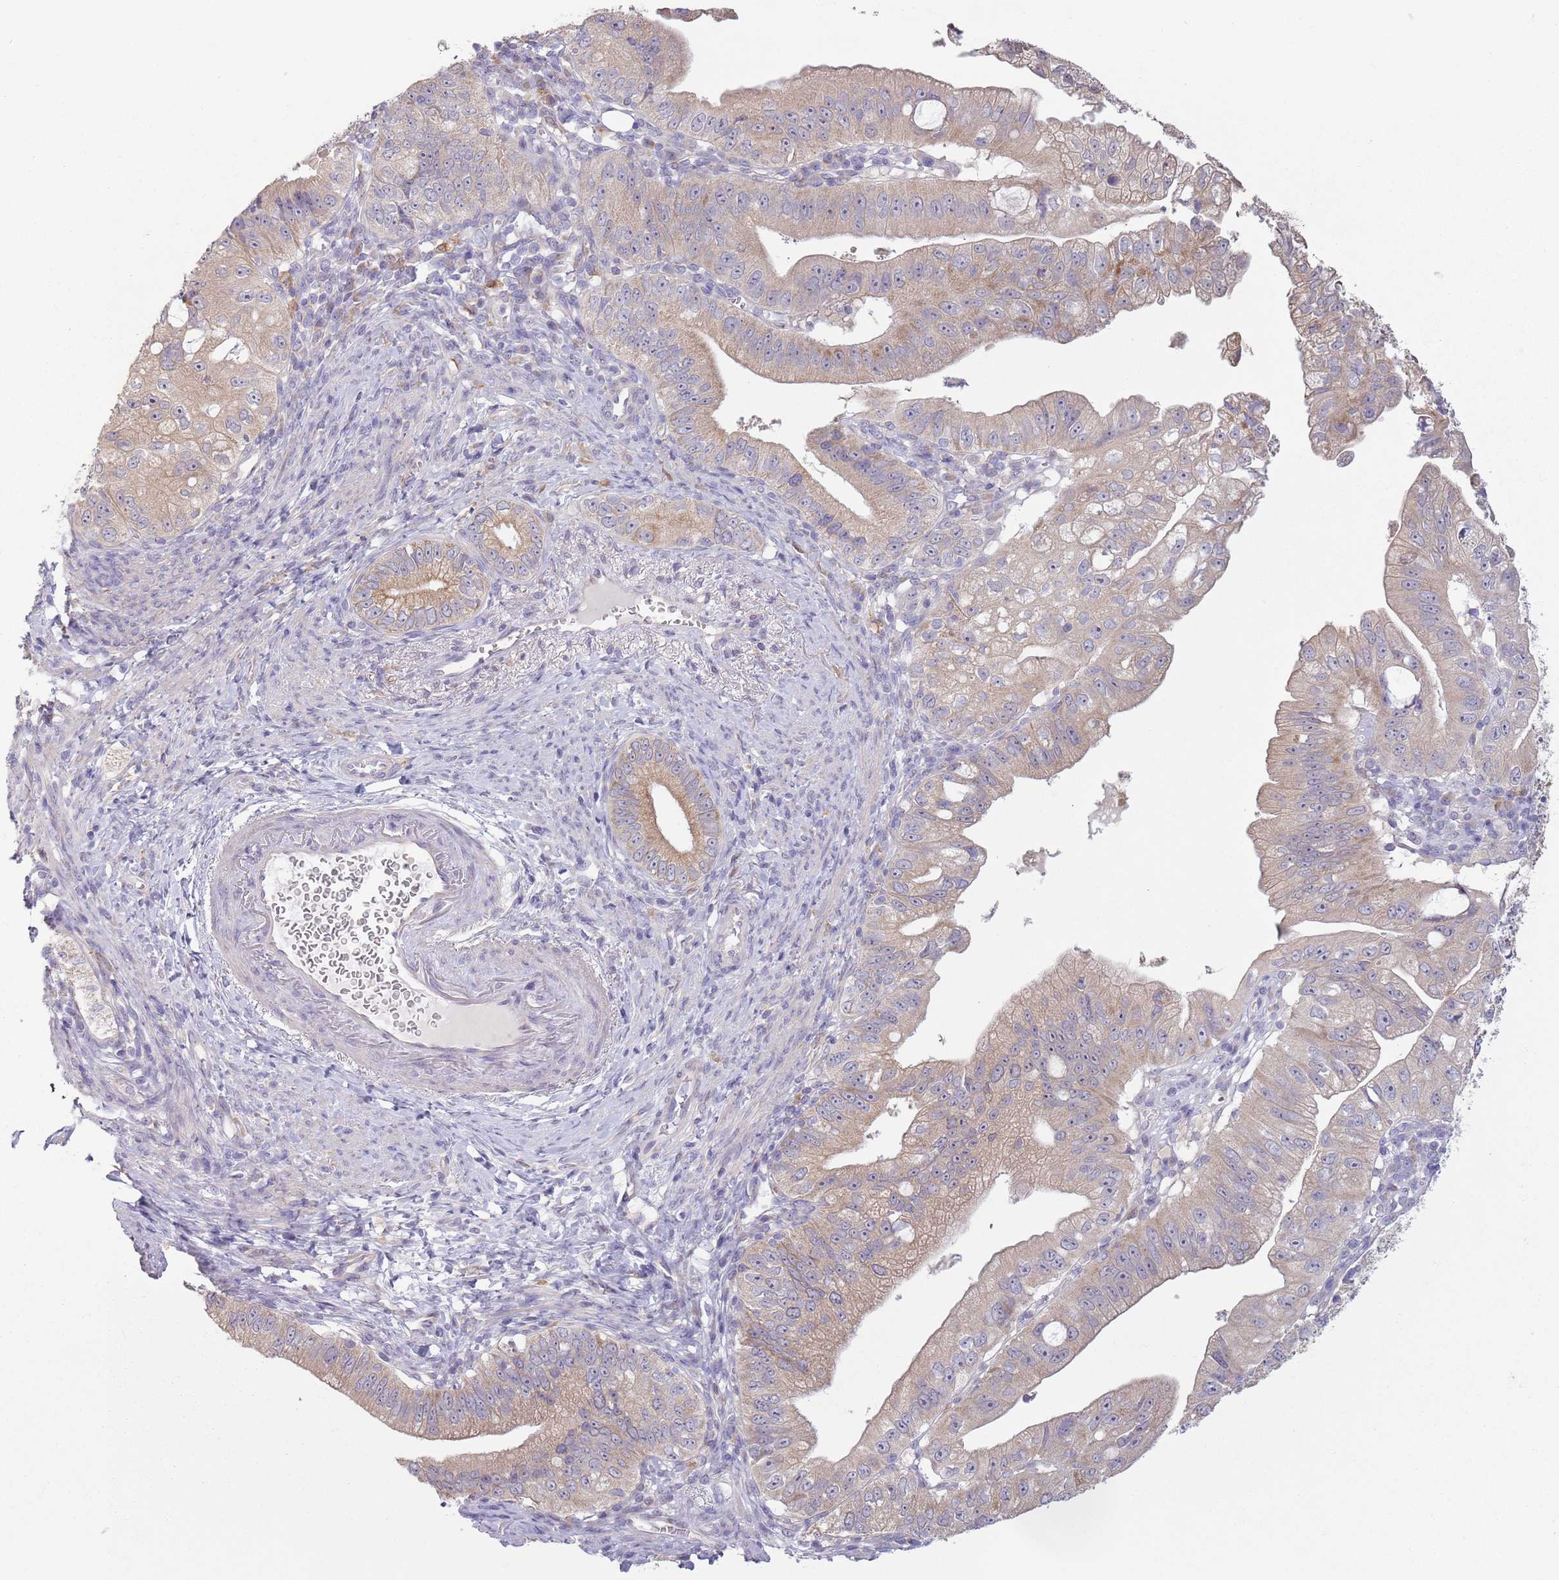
{"staining": {"intensity": "weak", "quantity": "25%-75%", "location": "cytoplasmic/membranous"}, "tissue": "pancreatic cancer", "cell_type": "Tumor cells", "image_type": "cancer", "snomed": [{"axis": "morphology", "description": "Adenocarcinoma, NOS"}, {"axis": "topography", "description": "Pancreas"}], "caption": "DAB (3,3'-diaminobenzidine) immunohistochemical staining of human pancreatic cancer shows weak cytoplasmic/membranous protein expression in approximately 25%-75% of tumor cells.", "gene": "COQ5", "patient": {"sex": "male", "age": 70}}